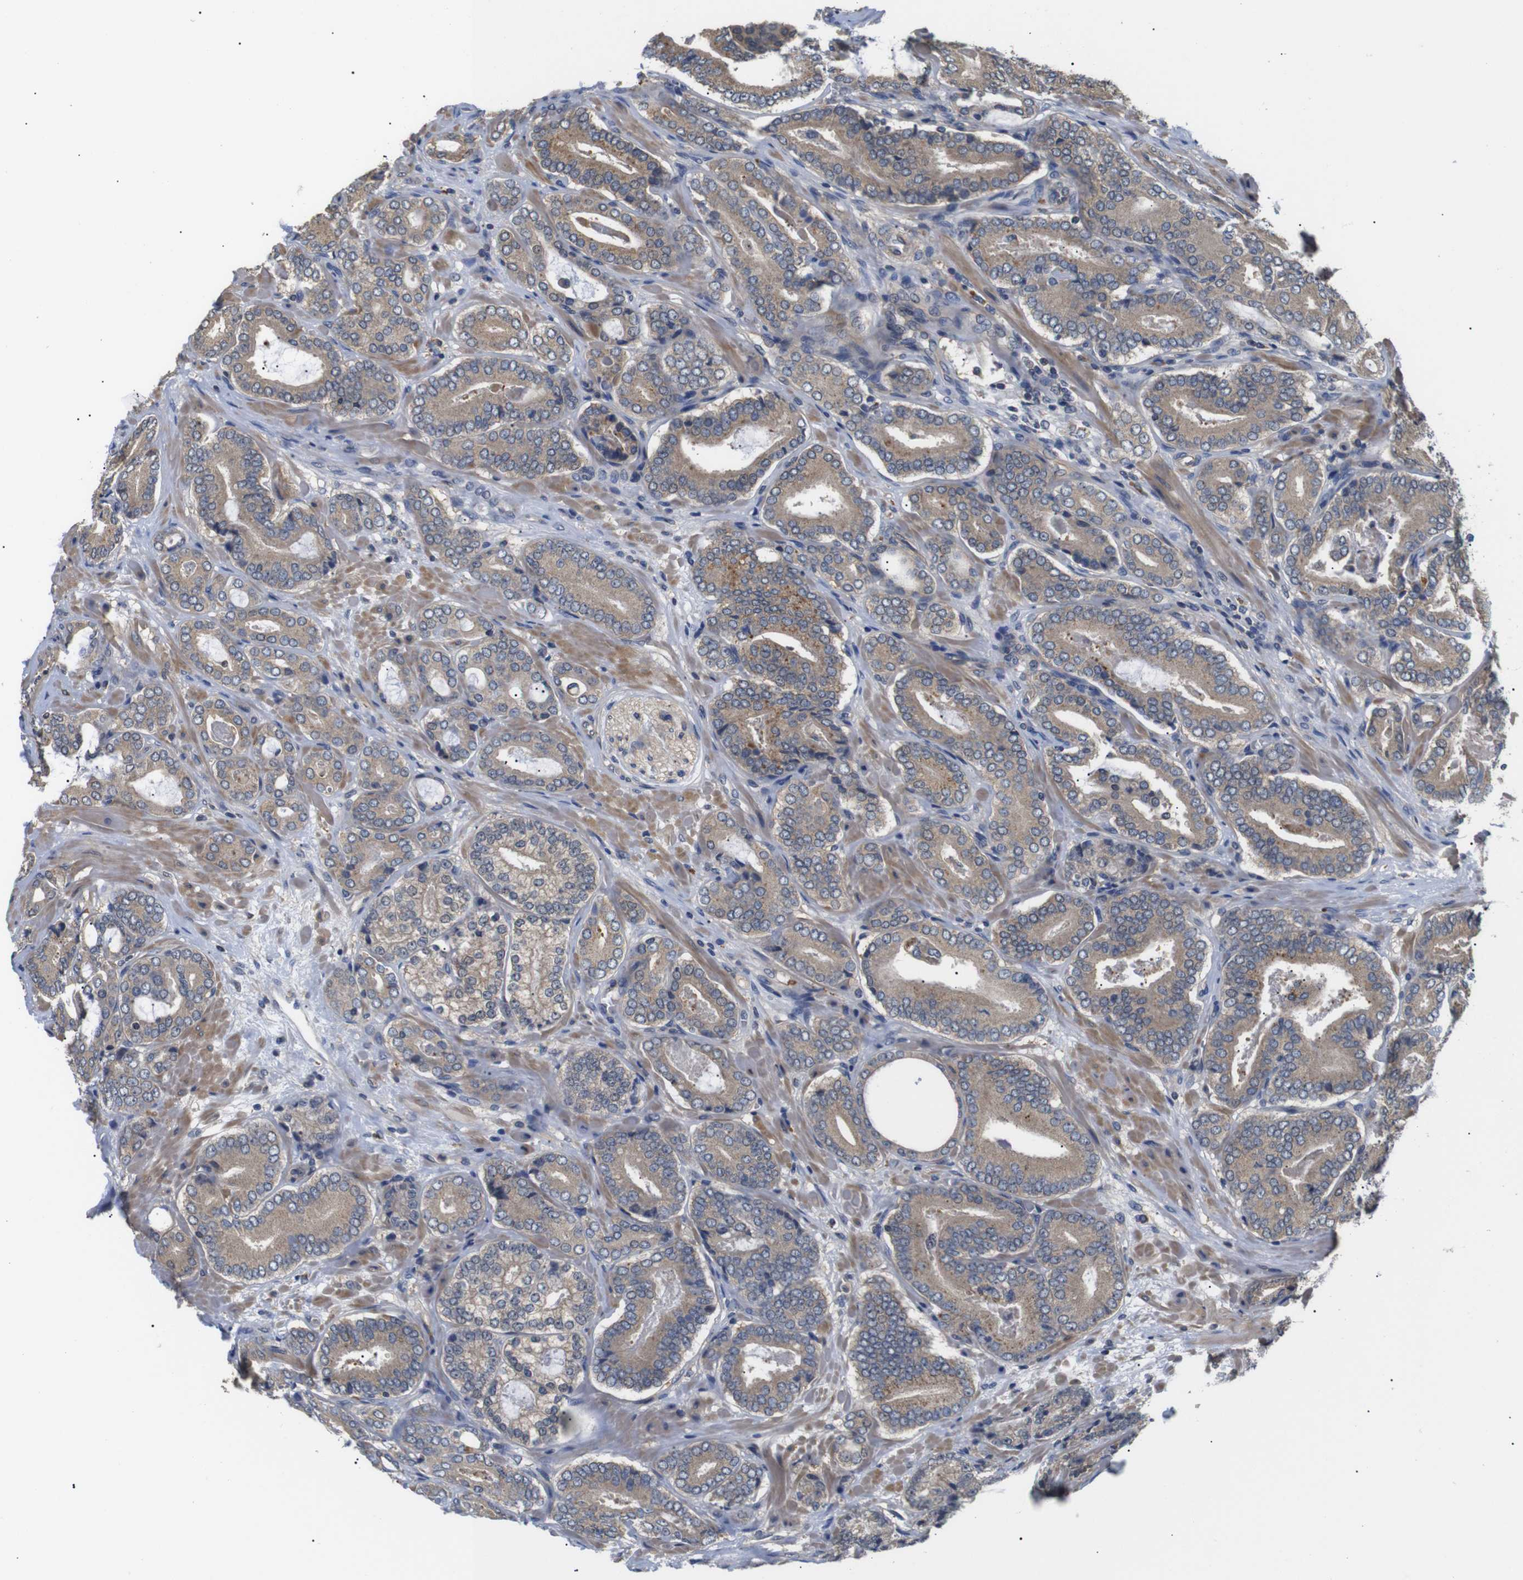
{"staining": {"intensity": "moderate", "quantity": ">75%", "location": "cytoplasmic/membranous"}, "tissue": "prostate cancer", "cell_type": "Tumor cells", "image_type": "cancer", "snomed": [{"axis": "morphology", "description": "Adenocarcinoma, High grade"}, {"axis": "topography", "description": "Prostate"}], "caption": "Immunohistochemical staining of human high-grade adenocarcinoma (prostate) displays medium levels of moderate cytoplasmic/membranous protein positivity in about >75% of tumor cells. (Stains: DAB in brown, nuclei in blue, Microscopy: brightfield microscopy at high magnification).", "gene": "DDR1", "patient": {"sex": "male", "age": 61}}